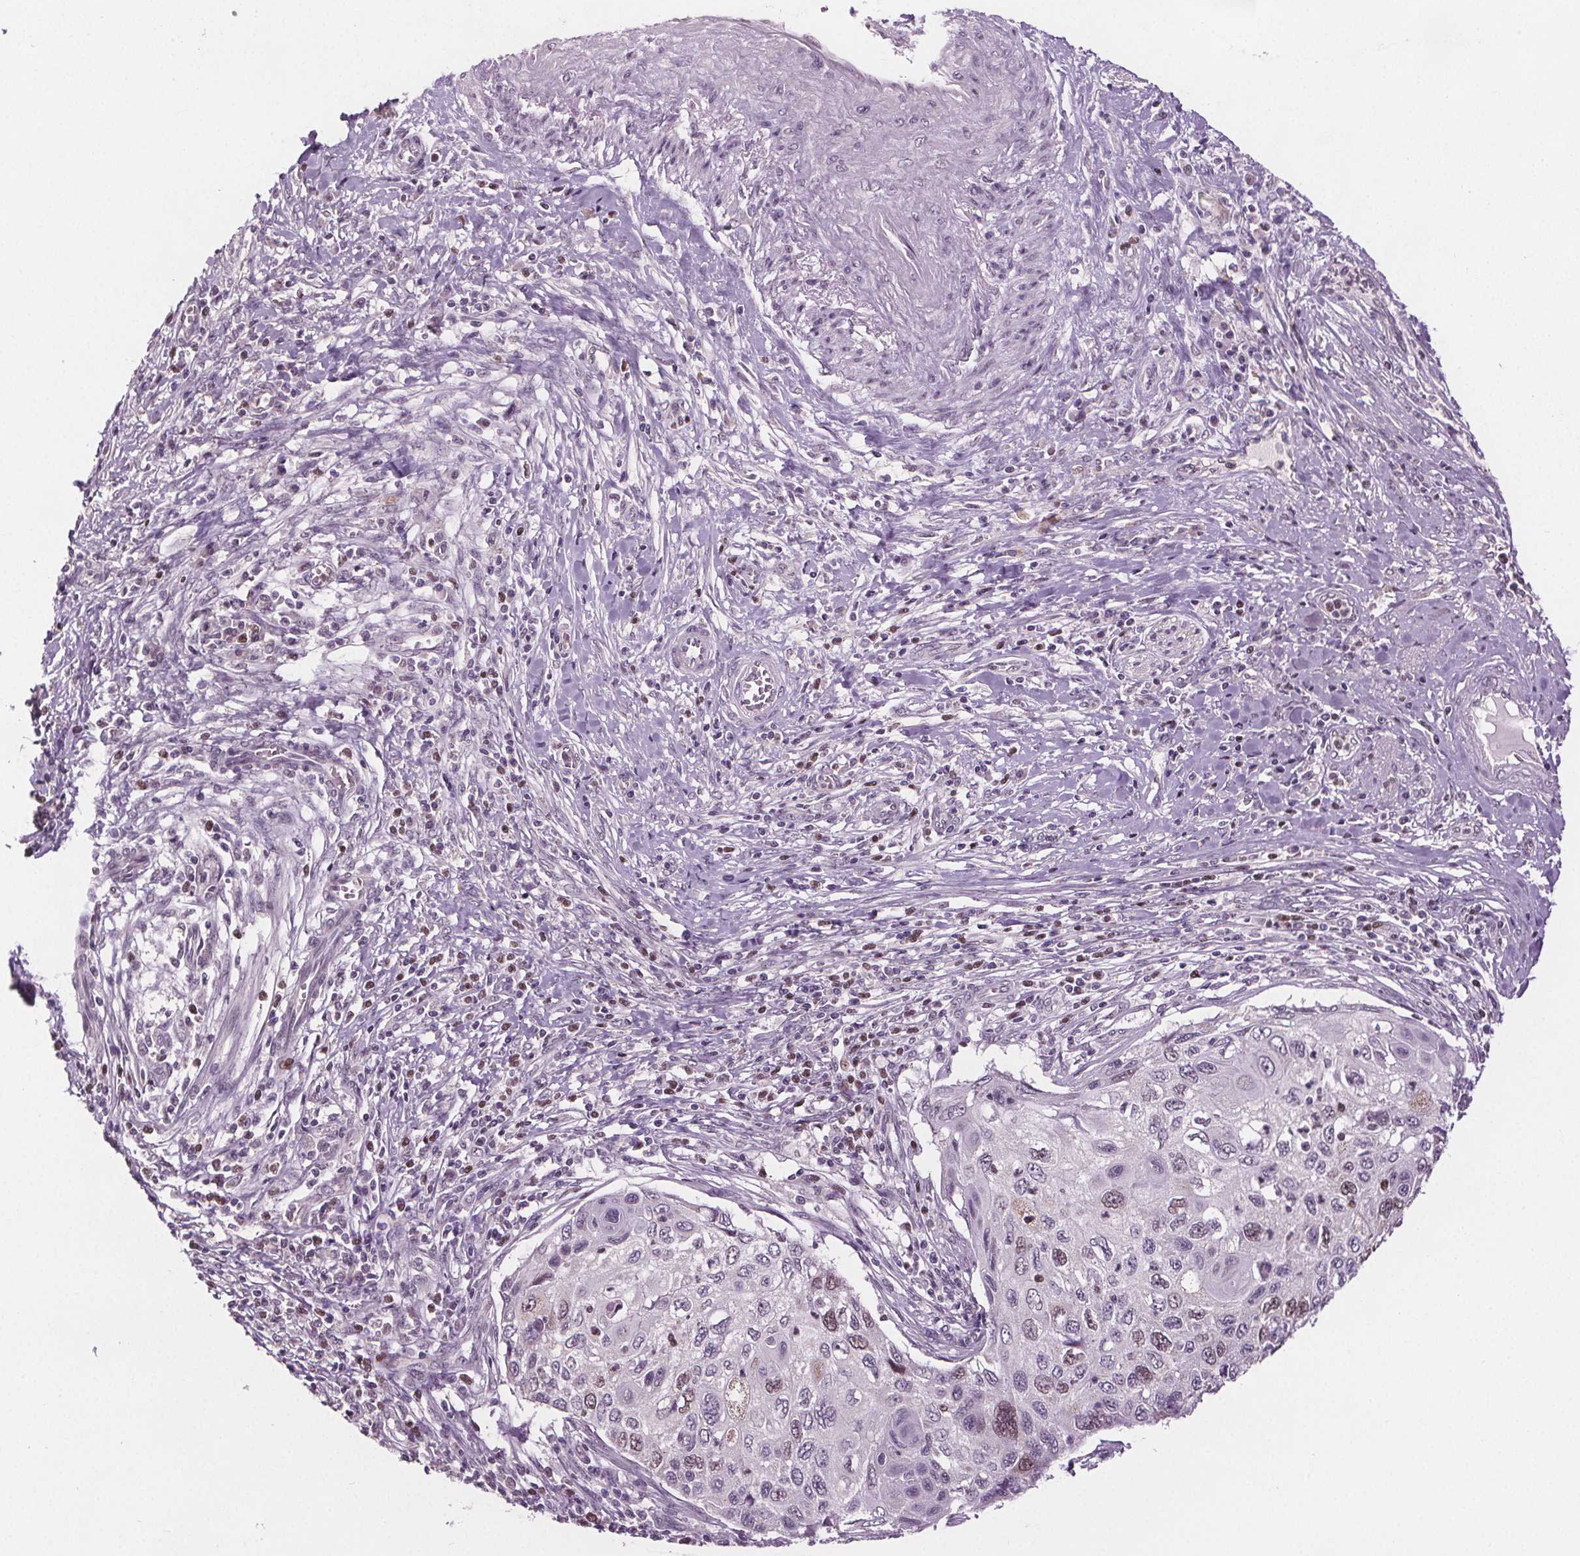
{"staining": {"intensity": "moderate", "quantity": "<25%", "location": "nuclear"}, "tissue": "cervical cancer", "cell_type": "Tumor cells", "image_type": "cancer", "snomed": [{"axis": "morphology", "description": "Squamous cell carcinoma, NOS"}, {"axis": "topography", "description": "Cervix"}], "caption": "Protein analysis of cervical cancer tissue displays moderate nuclear expression in about <25% of tumor cells. (DAB IHC with brightfield microscopy, high magnification).", "gene": "CENPF", "patient": {"sex": "female", "age": 70}}